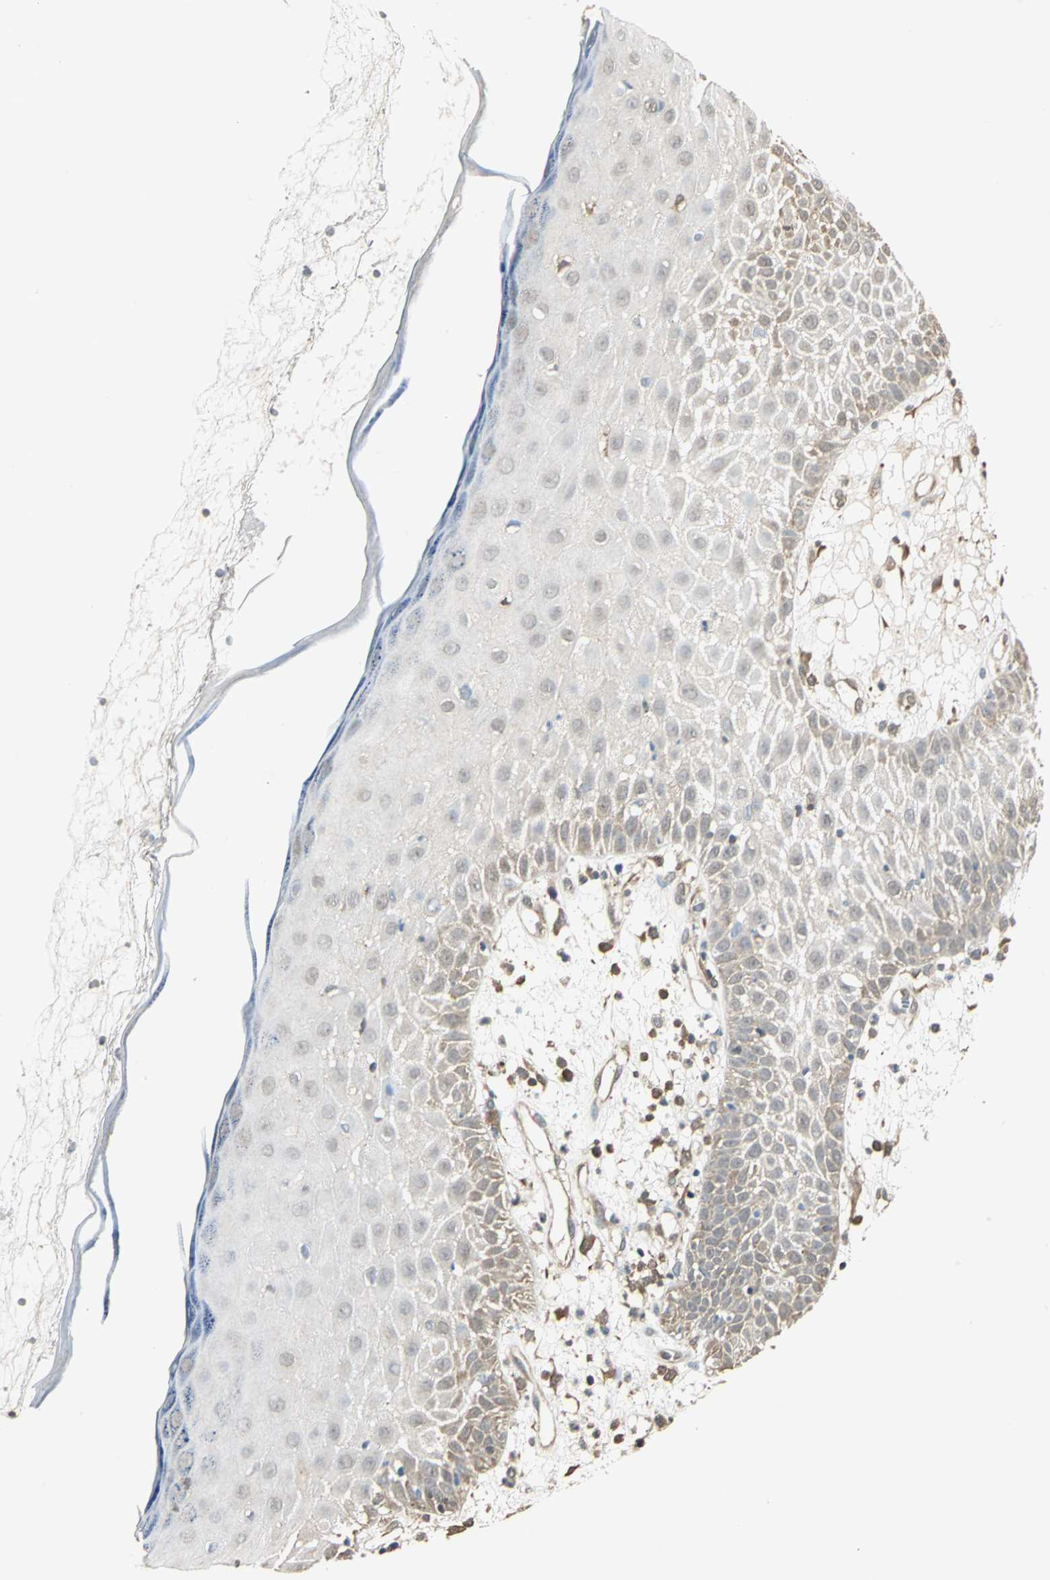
{"staining": {"intensity": "weak", "quantity": ">75%", "location": "cytoplasmic/membranous"}, "tissue": "skin cancer", "cell_type": "Tumor cells", "image_type": "cancer", "snomed": [{"axis": "morphology", "description": "Squamous cell carcinoma, NOS"}, {"axis": "topography", "description": "Skin"}], "caption": "Protein staining of skin cancer tissue exhibits weak cytoplasmic/membranous positivity in approximately >75% of tumor cells. (DAB IHC, brown staining for protein, blue staining for nuclei).", "gene": "PARK7", "patient": {"sex": "female", "age": 78}}